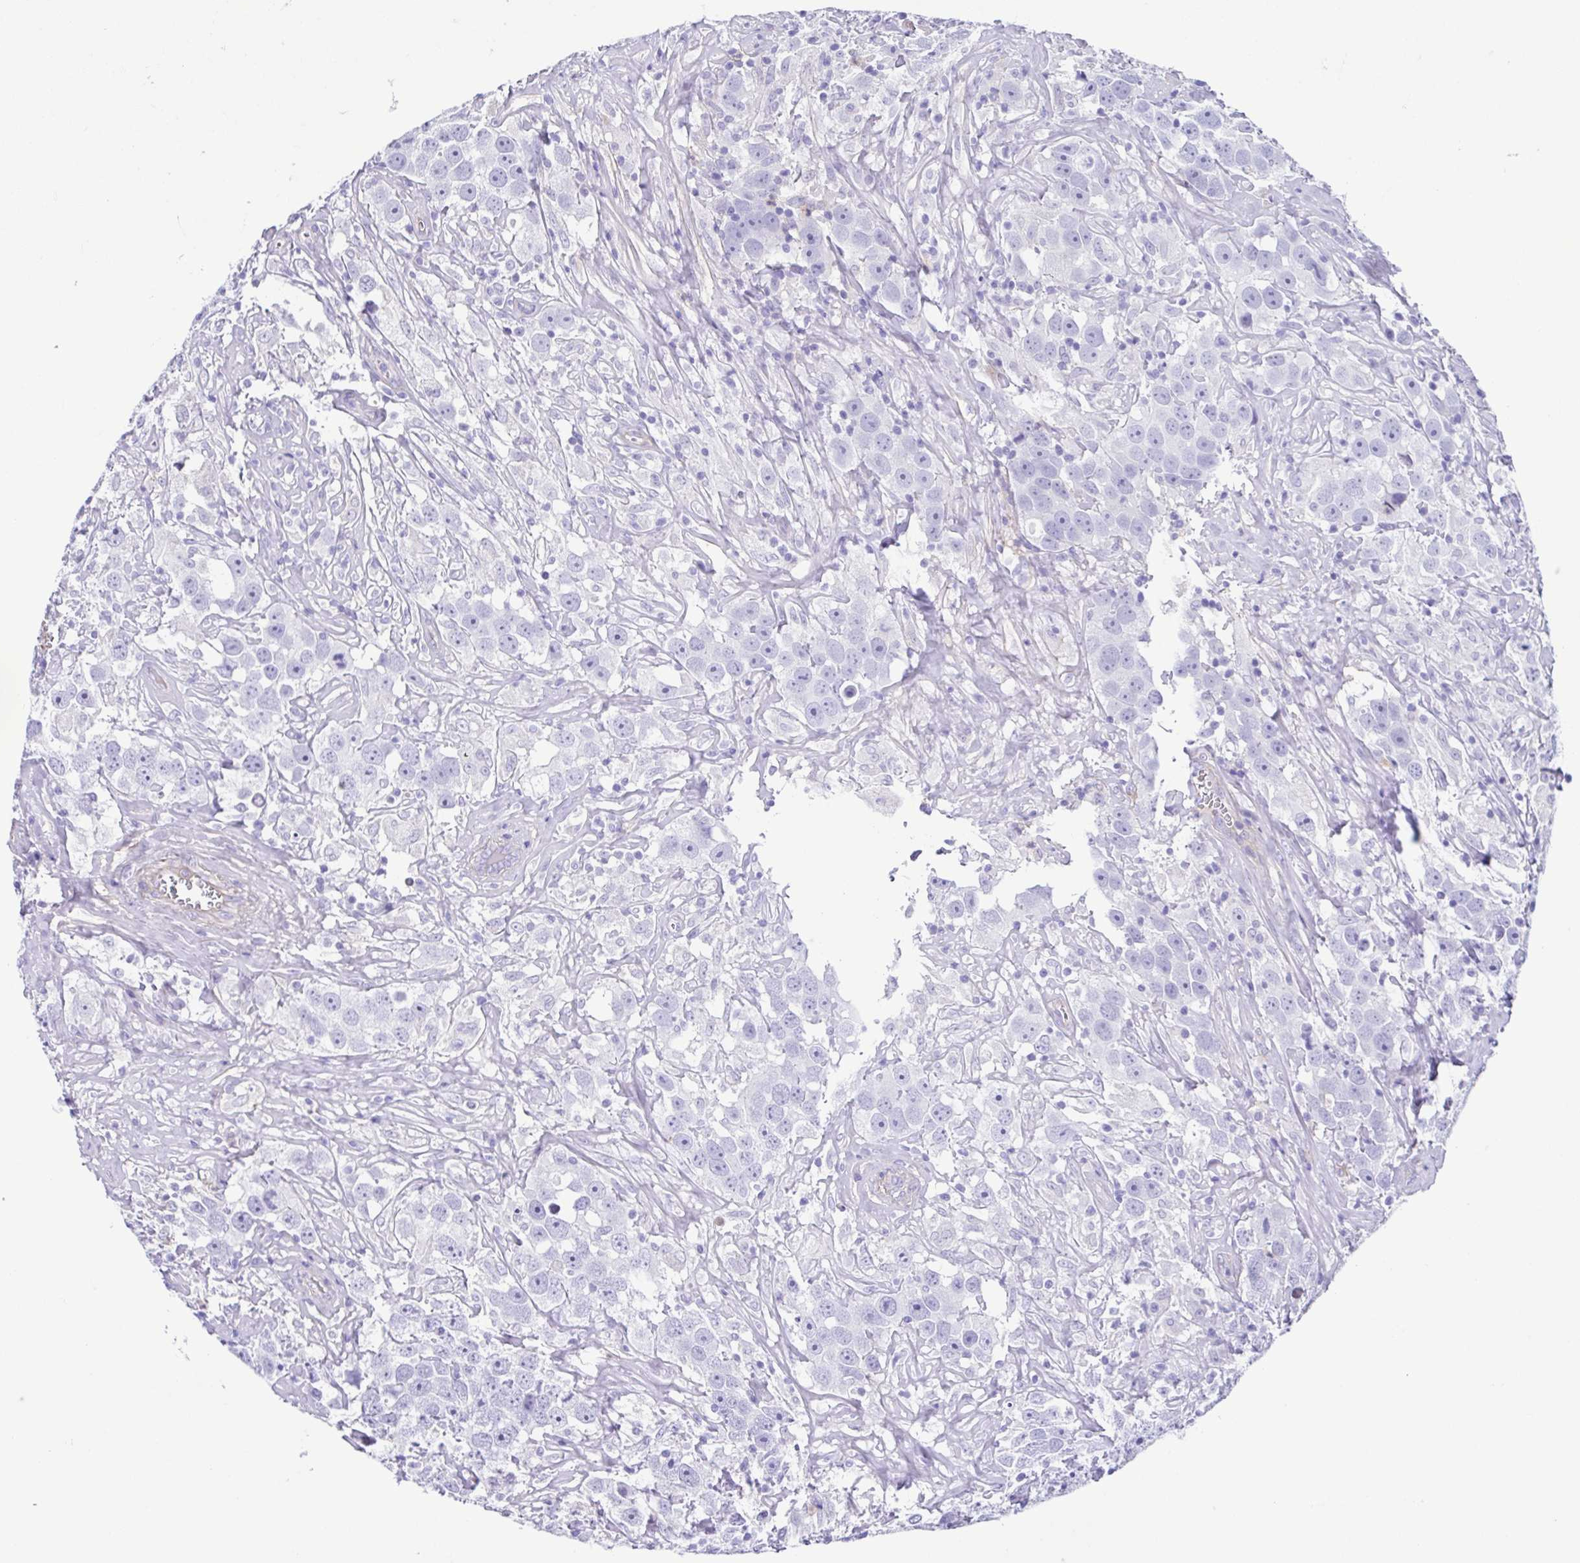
{"staining": {"intensity": "negative", "quantity": "none", "location": "none"}, "tissue": "testis cancer", "cell_type": "Tumor cells", "image_type": "cancer", "snomed": [{"axis": "morphology", "description": "Seminoma, NOS"}, {"axis": "topography", "description": "Testis"}], "caption": "Testis cancer (seminoma) was stained to show a protein in brown. There is no significant expression in tumor cells.", "gene": "CYP11B1", "patient": {"sex": "male", "age": 49}}